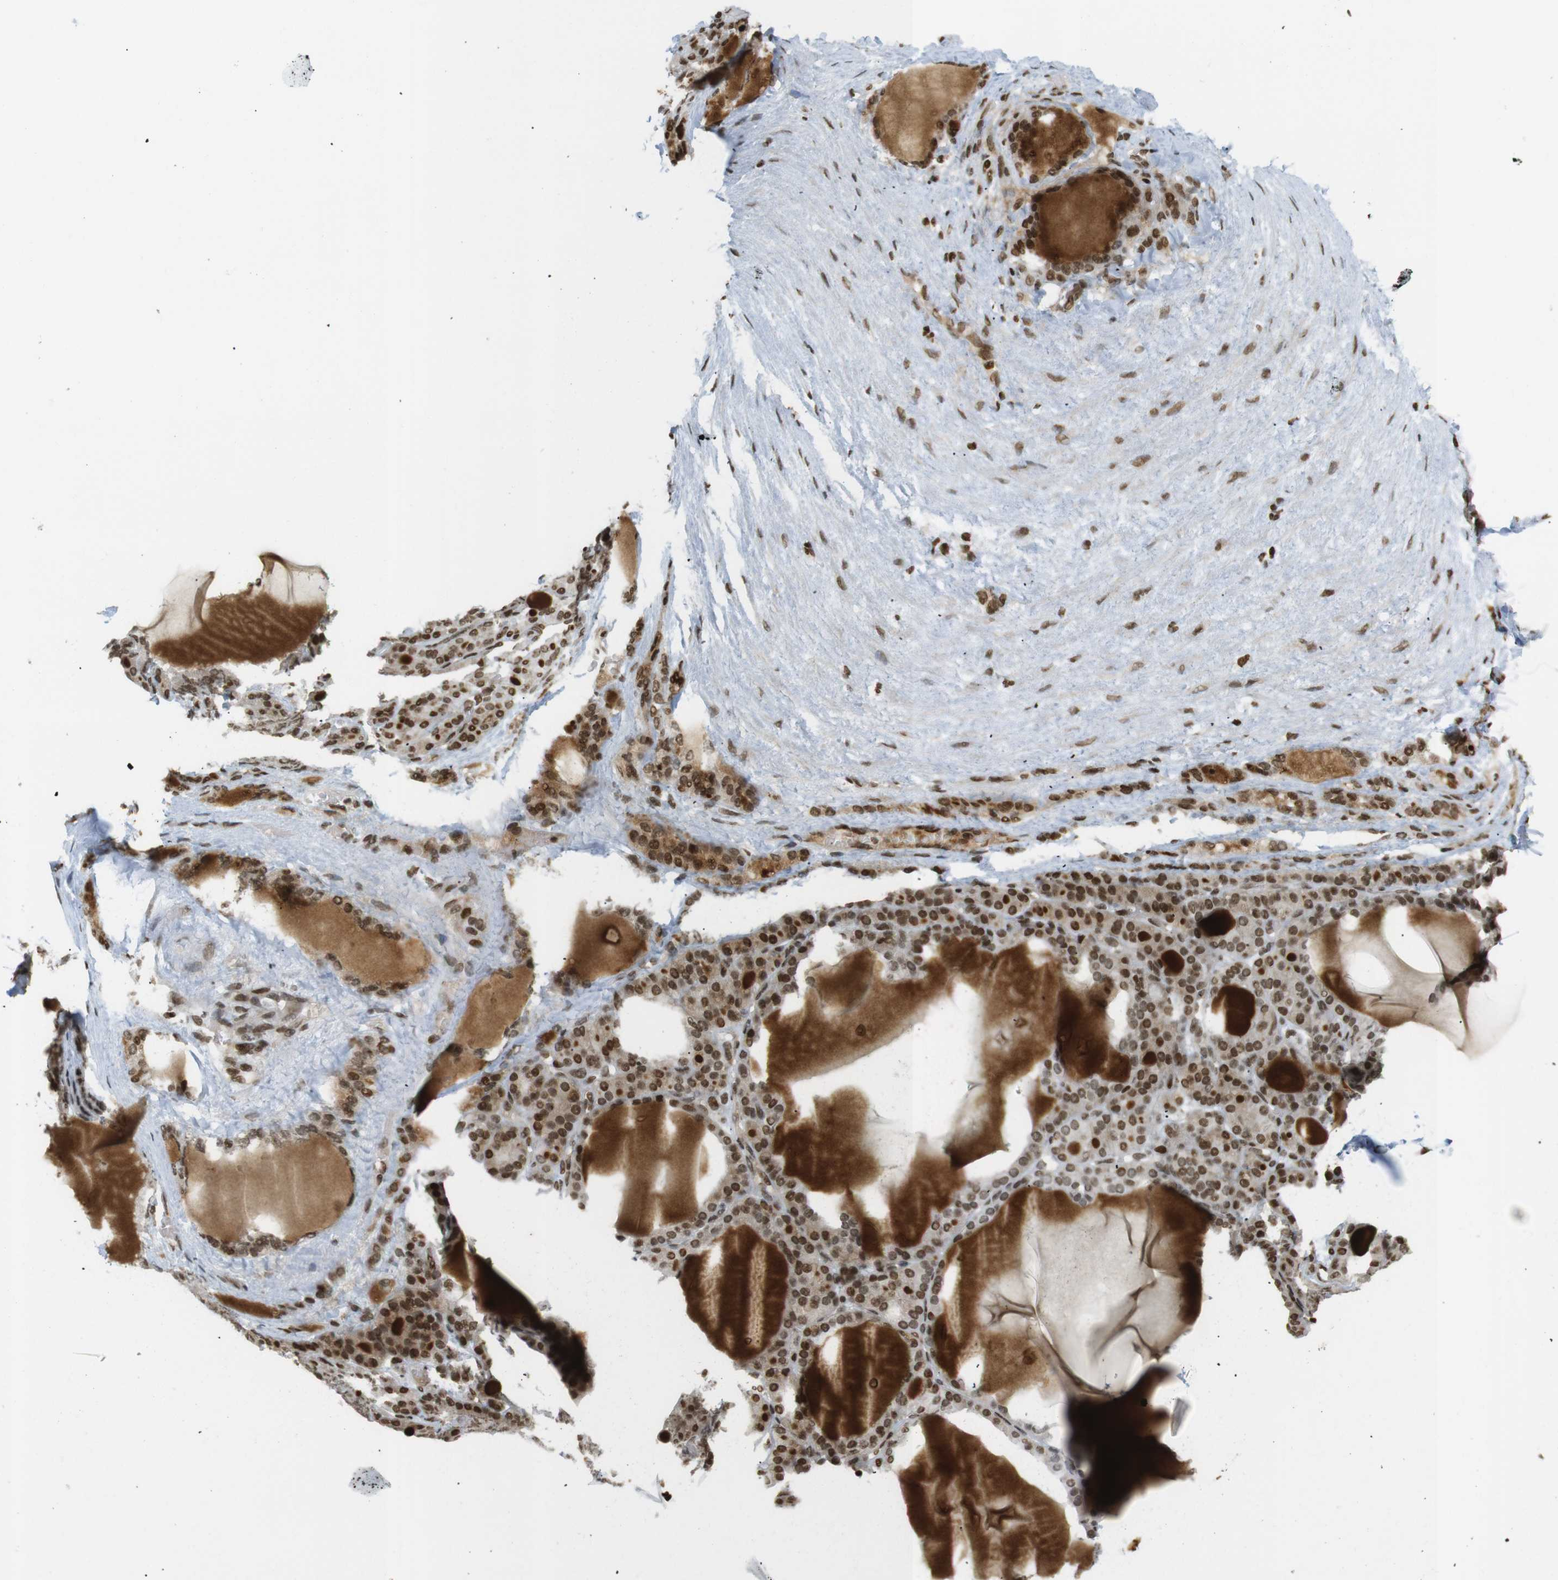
{"staining": {"intensity": "strong", "quantity": ">75%", "location": "cytoplasmic/membranous,nuclear"}, "tissue": "thyroid gland", "cell_type": "Glandular cells", "image_type": "normal", "snomed": [{"axis": "morphology", "description": "Normal tissue, NOS"}, {"axis": "topography", "description": "Thyroid gland"}], "caption": "Immunohistochemistry (DAB) staining of unremarkable thyroid gland exhibits strong cytoplasmic/membranous,nuclear protein expression in approximately >75% of glandular cells. (Brightfield microscopy of DAB IHC at high magnification).", "gene": "RUVBL2", "patient": {"sex": "female", "age": 28}}